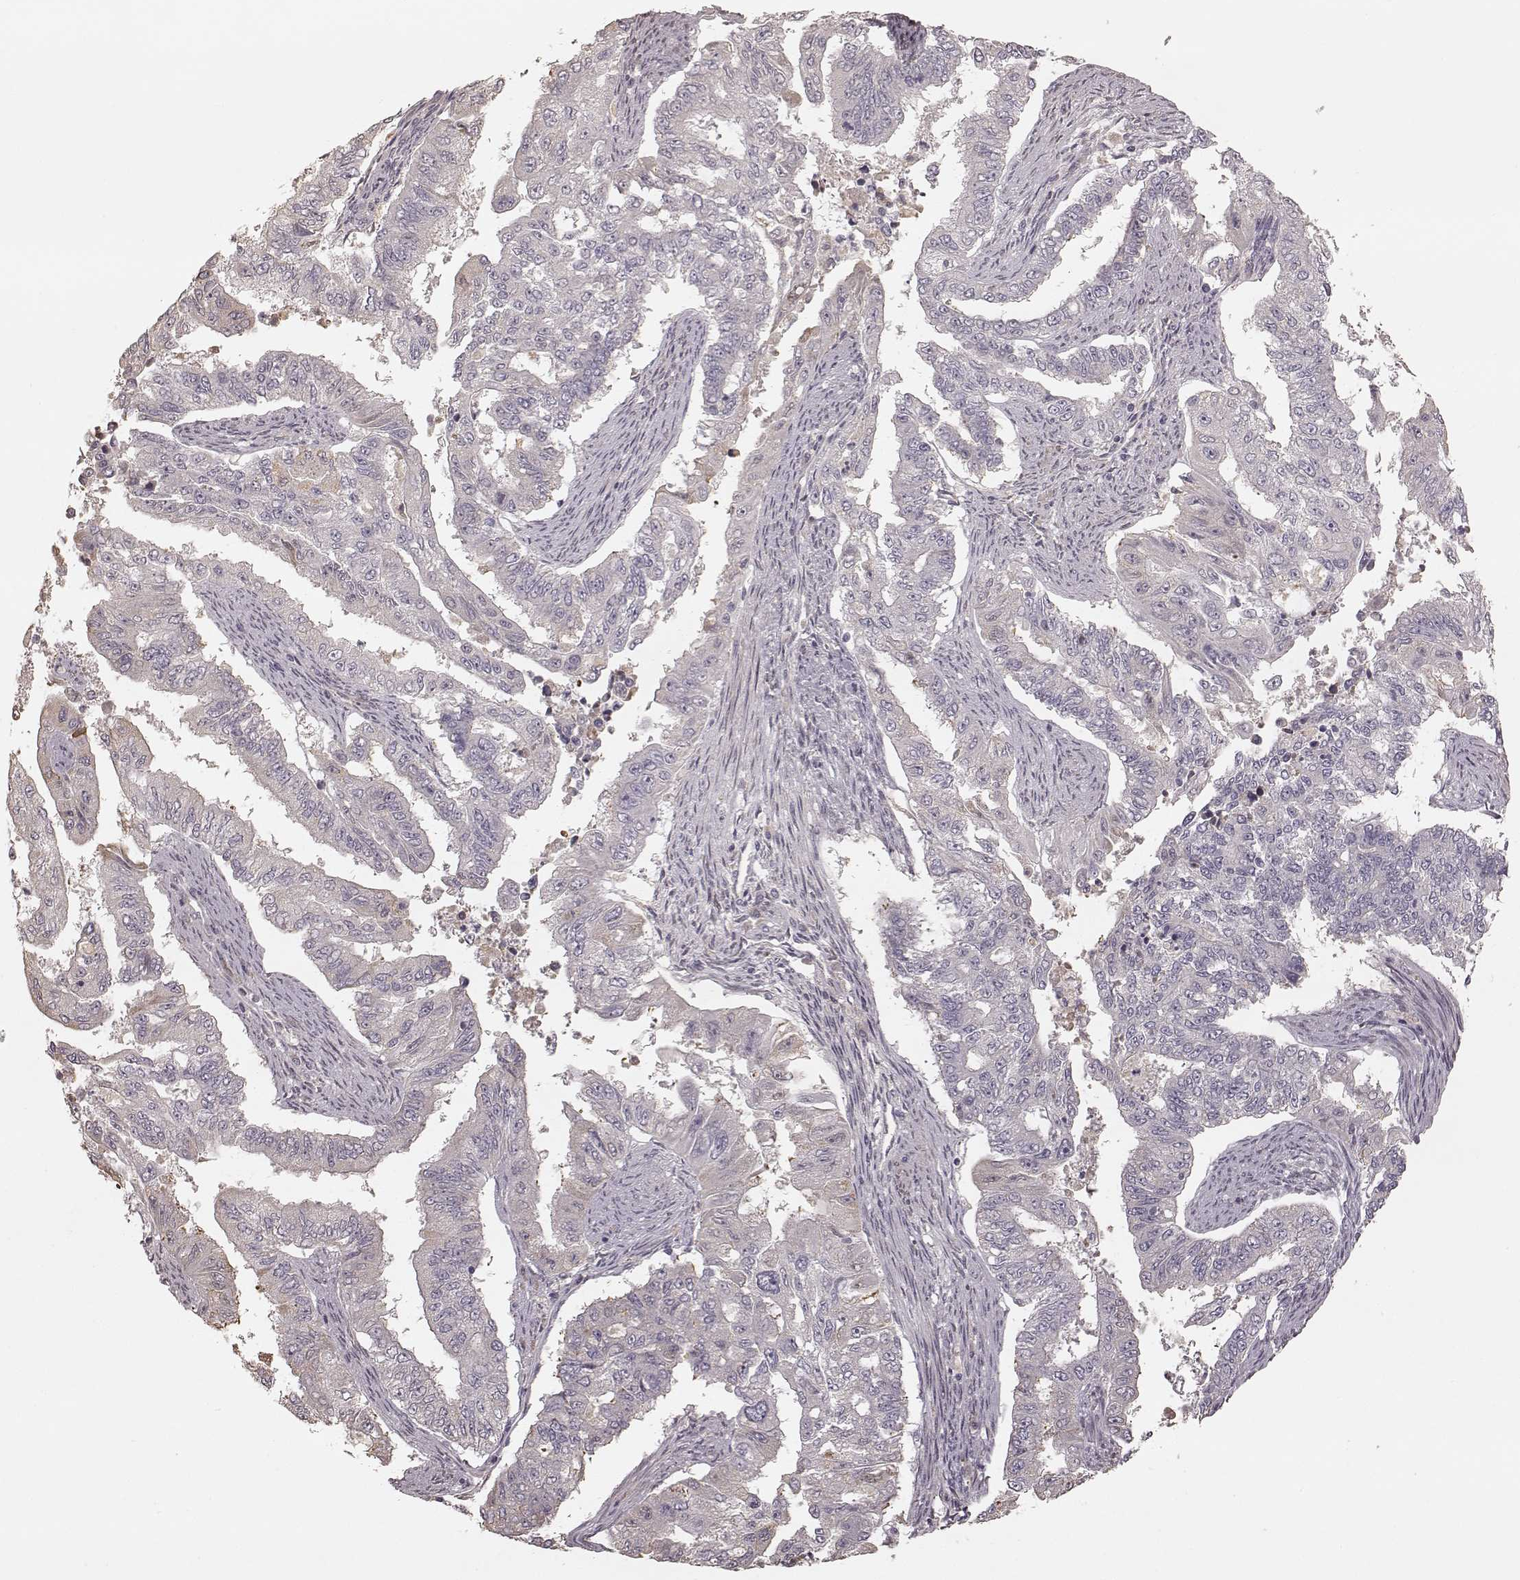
{"staining": {"intensity": "negative", "quantity": "none", "location": "none"}, "tissue": "endometrial cancer", "cell_type": "Tumor cells", "image_type": "cancer", "snomed": [{"axis": "morphology", "description": "Adenocarcinoma, NOS"}, {"axis": "topography", "description": "Uterus"}], "caption": "A high-resolution histopathology image shows immunohistochemistry (IHC) staining of adenocarcinoma (endometrial), which demonstrates no significant staining in tumor cells. (DAB IHC, high magnification).", "gene": "KCNJ9", "patient": {"sex": "female", "age": 59}}